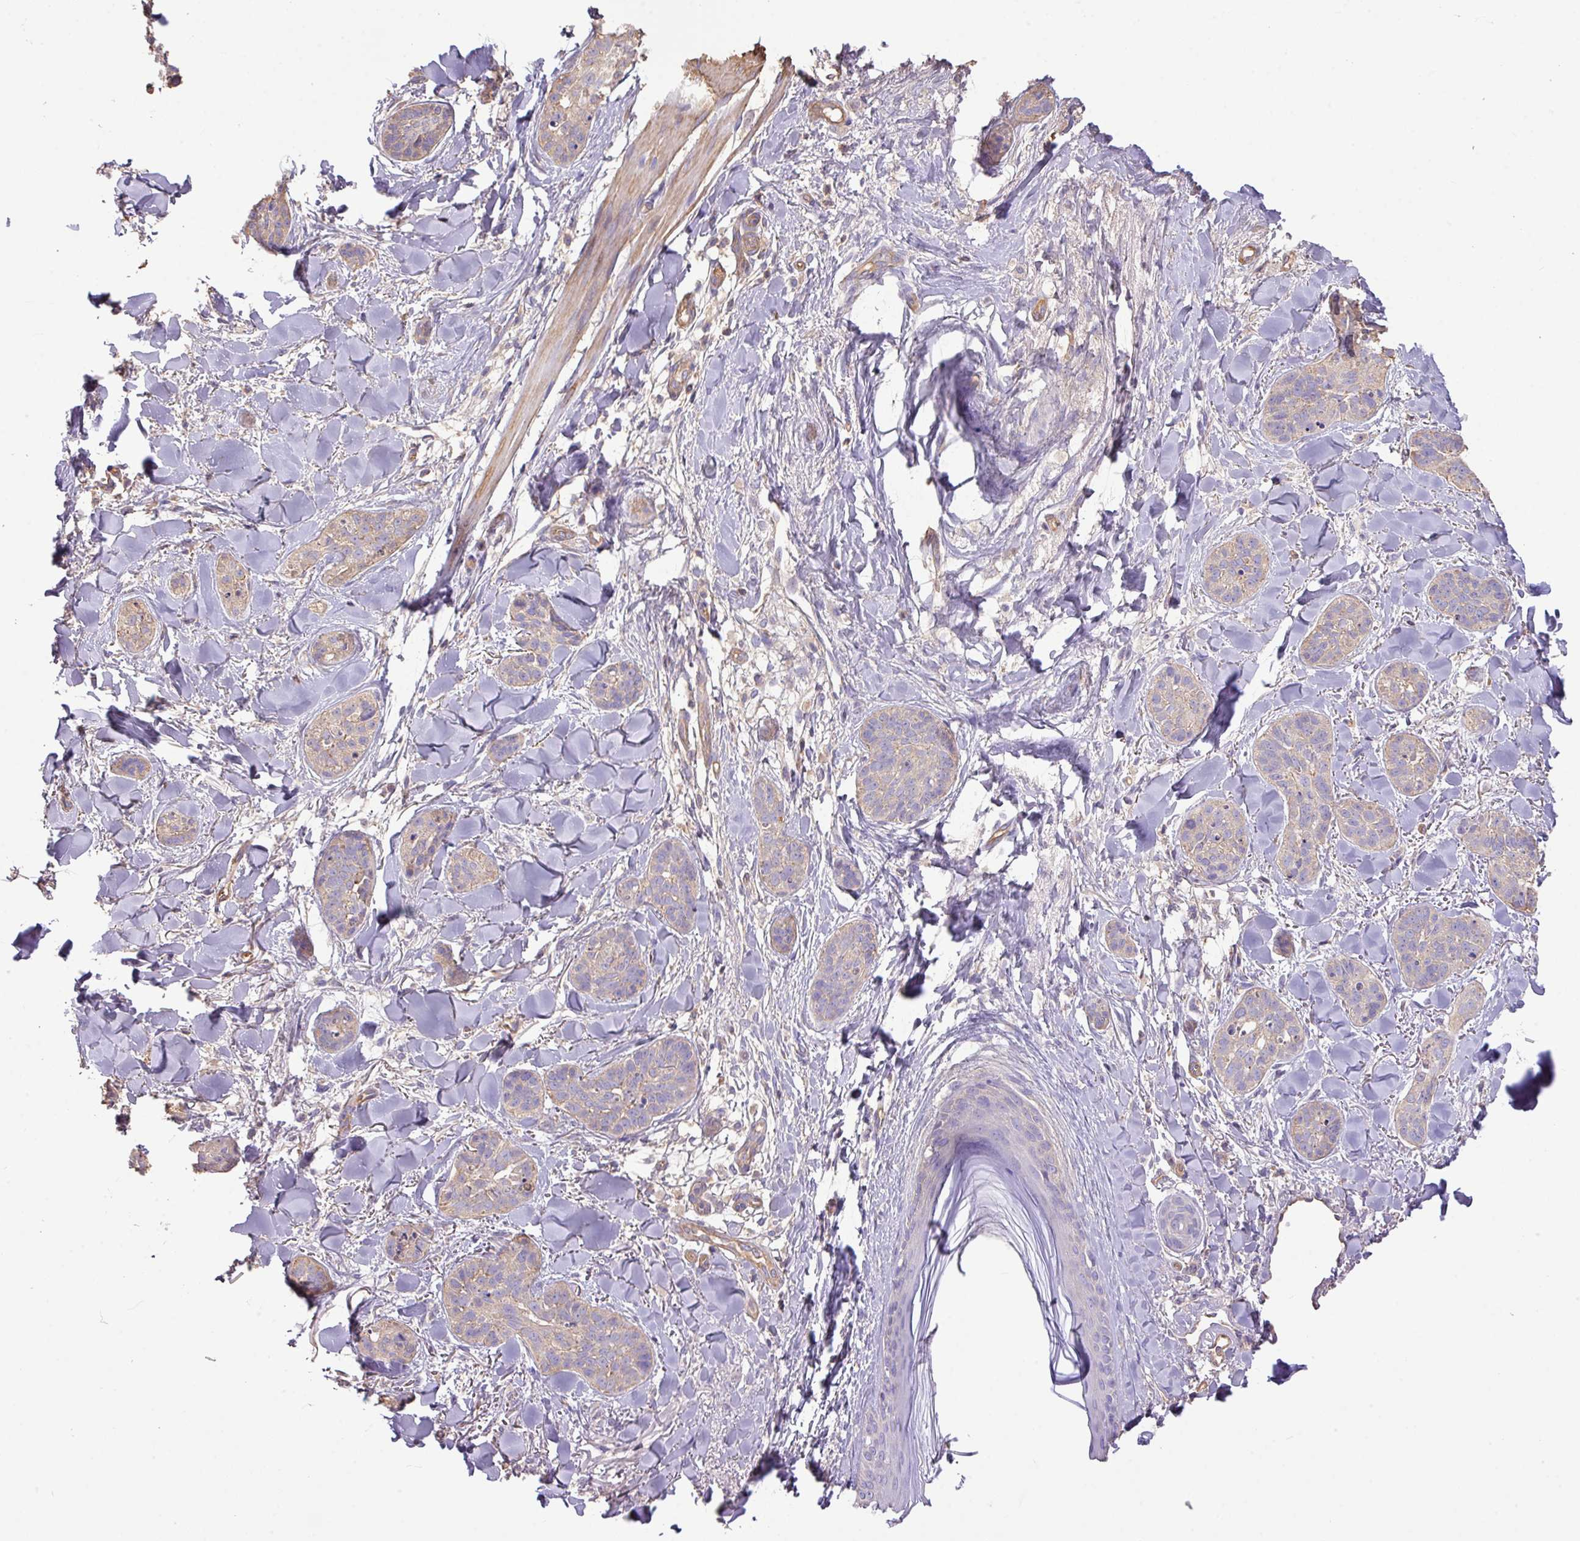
{"staining": {"intensity": "negative", "quantity": "none", "location": "none"}, "tissue": "skin cancer", "cell_type": "Tumor cells", "image_type": "cancer", "snomed": [{"axis": "morphology", "description": "Basal cell carcinoma"}, {"axis": "topography", "description": "Skin"}], "caption": "Histopathology image shows no protein expression in tumor cells of skin basal cell carcinoma tissue.", "gene": "CALML4", "patient": {"sex": "male", "age": 52}}